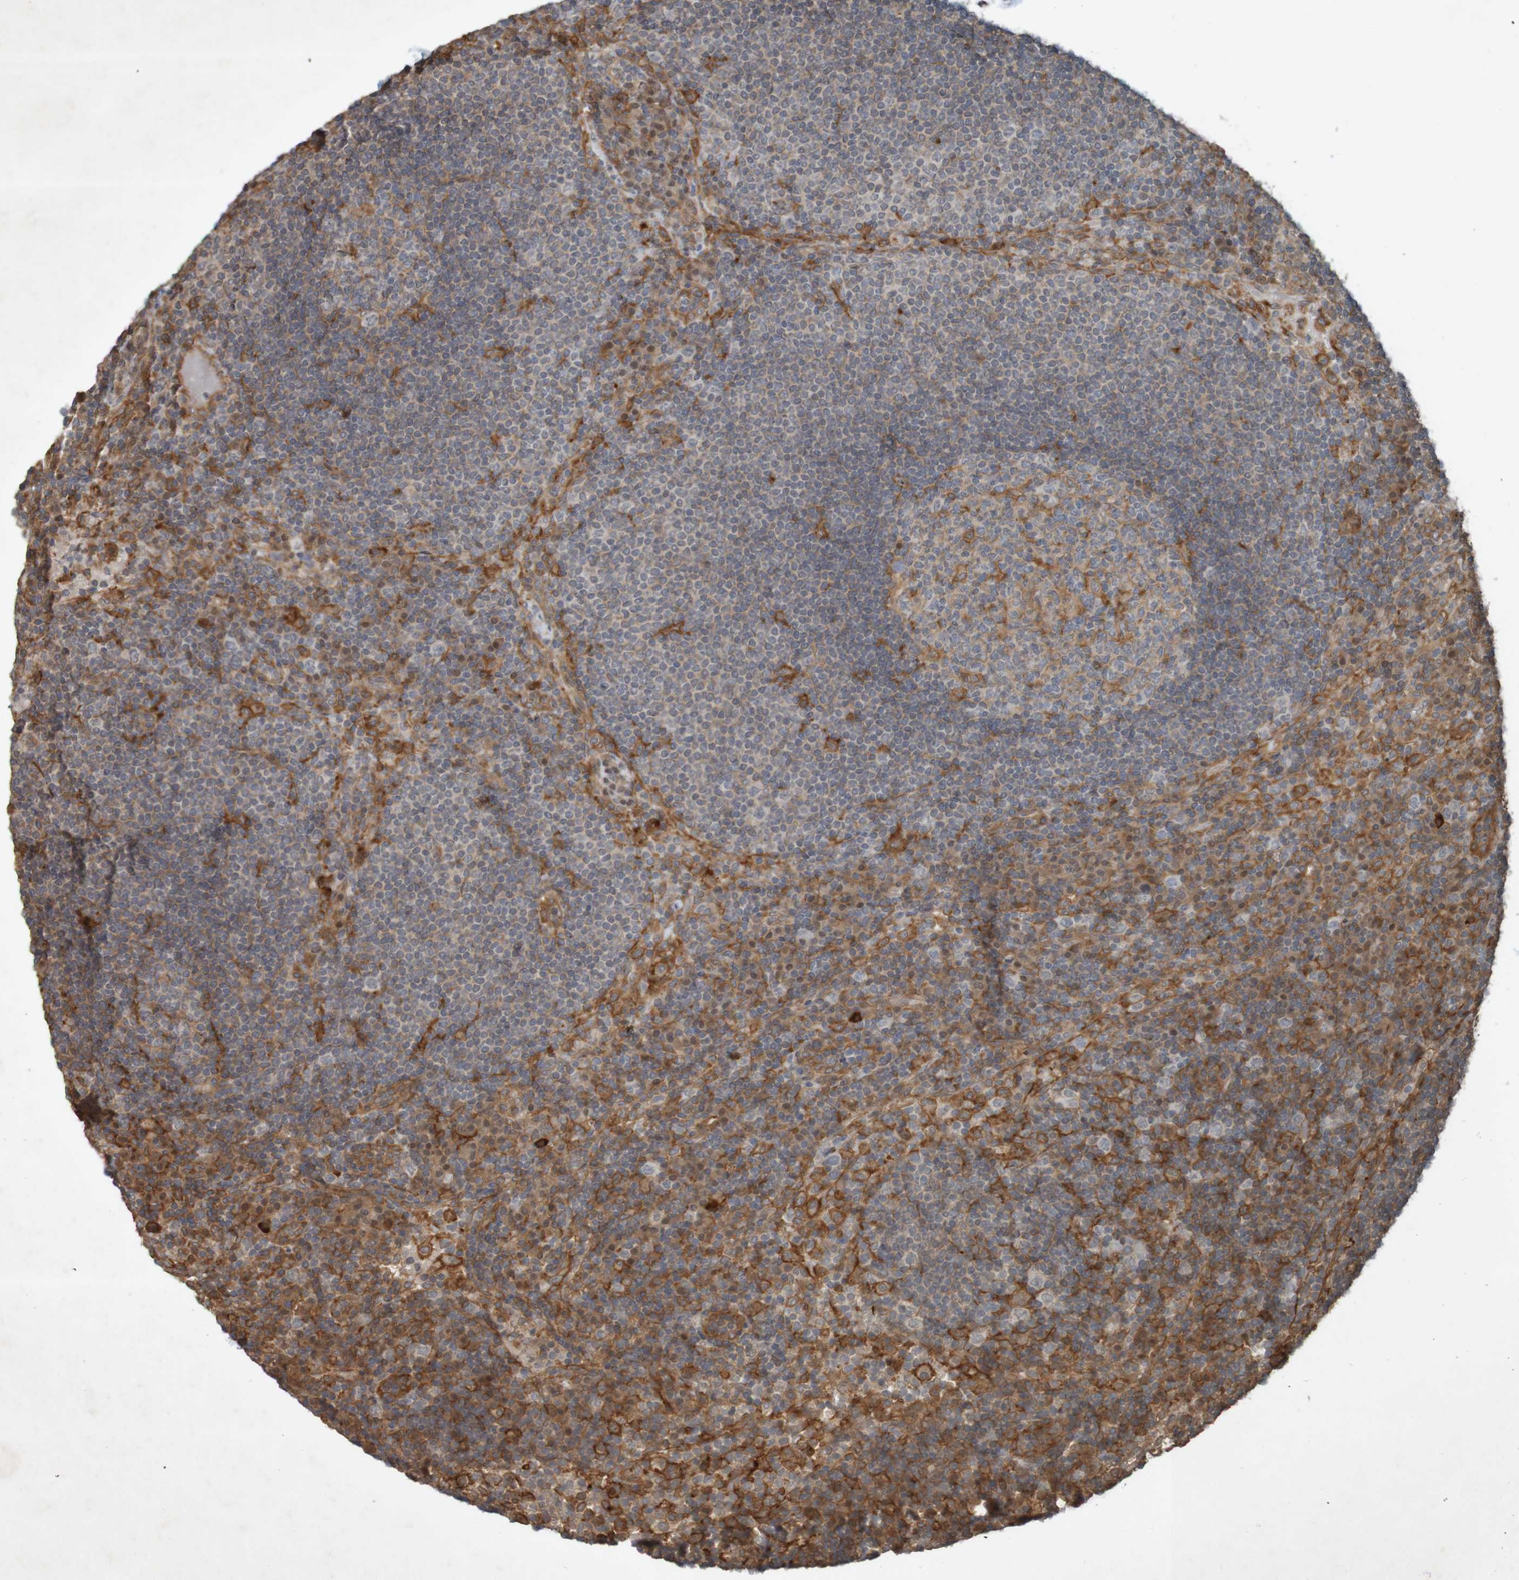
{"staining": {"intensity": "moderate", "quantity": ">75%", "location": "cytoplasmic/membranous"}, "tissue": "lymph node", "cell_type": "Germinal center cells", "image_type": "normal", "snomed": [{"axis": "morphology", "description": "Normal tissue, NOS"}, {"axis": "topography", "description": "Lymph node"}], "caption": "Moderate cytoplasmic/membranous protein staining is present in about >75% of germinal center cells in lymph node.", "gene": "ARHGEF11", "patient": {"sex": "female", "age": 53}}